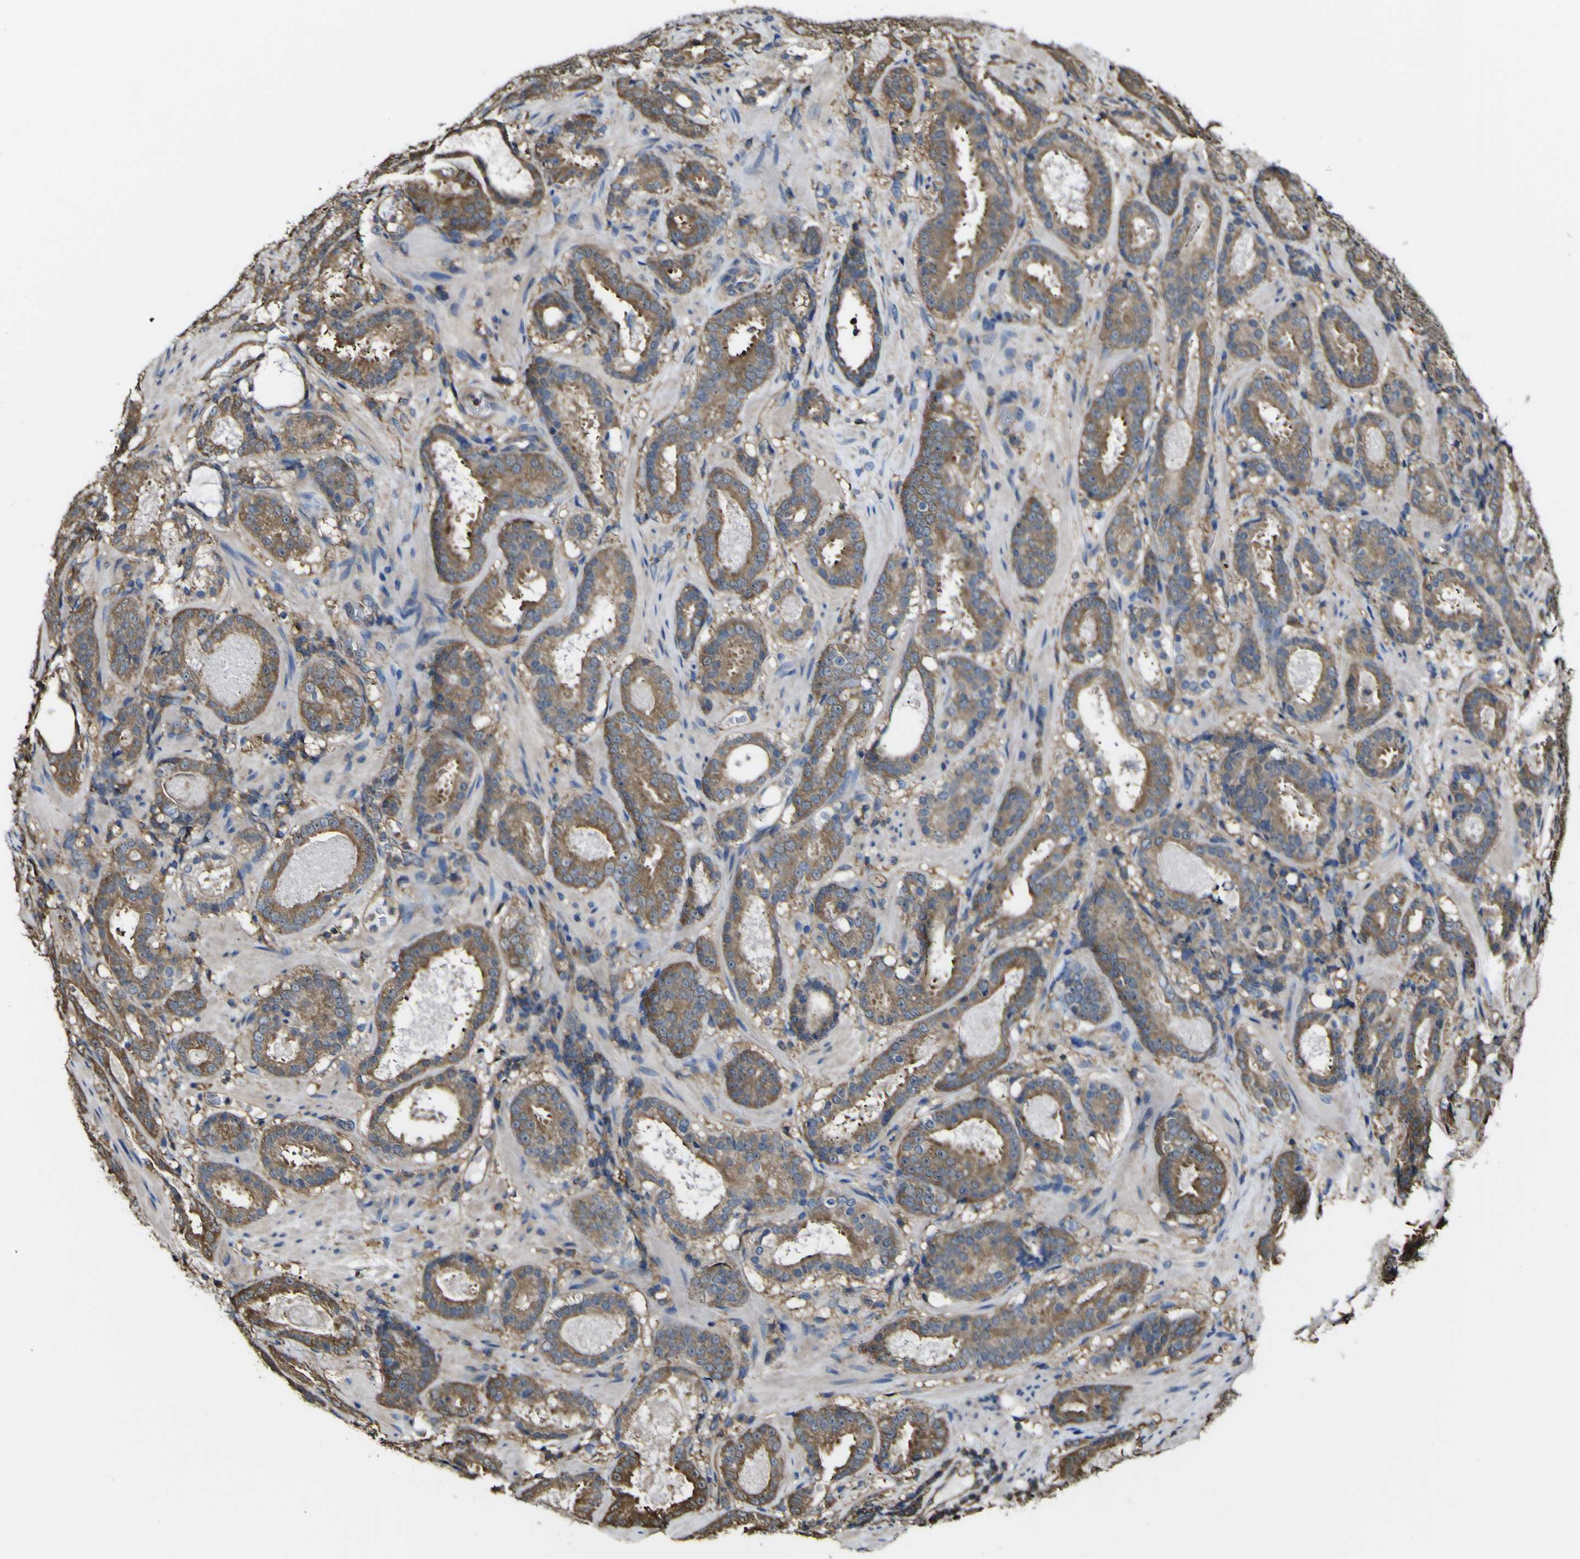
{"staining": {"intensity": "moderate", "quantity": ">75%", "location": "cytoplasmic/membranous"}, "tissue": "prostate cancer", "cell_type": "Tumor cells", "image_type": "cancer", "snomed": [{"axis": "morphology", "description": "Adenocarcinoma, Low grade"}, {"axis": "topography", "description": "Prostate"}], "caption": "Immunohistochemistry (IHC) histopathology image of neoplastic tissue: adenocarcinoma (low-grade) (prostate) stained using immunohistochemistry displays medium levels of moderate protein expression localized specifically in the cytoplasmic/membranous of tumor cells, appearing as a cytoplasmic/membranous brown color.", "gene": "PTPRR", "patient": {"sex": "male", "age": 69}}